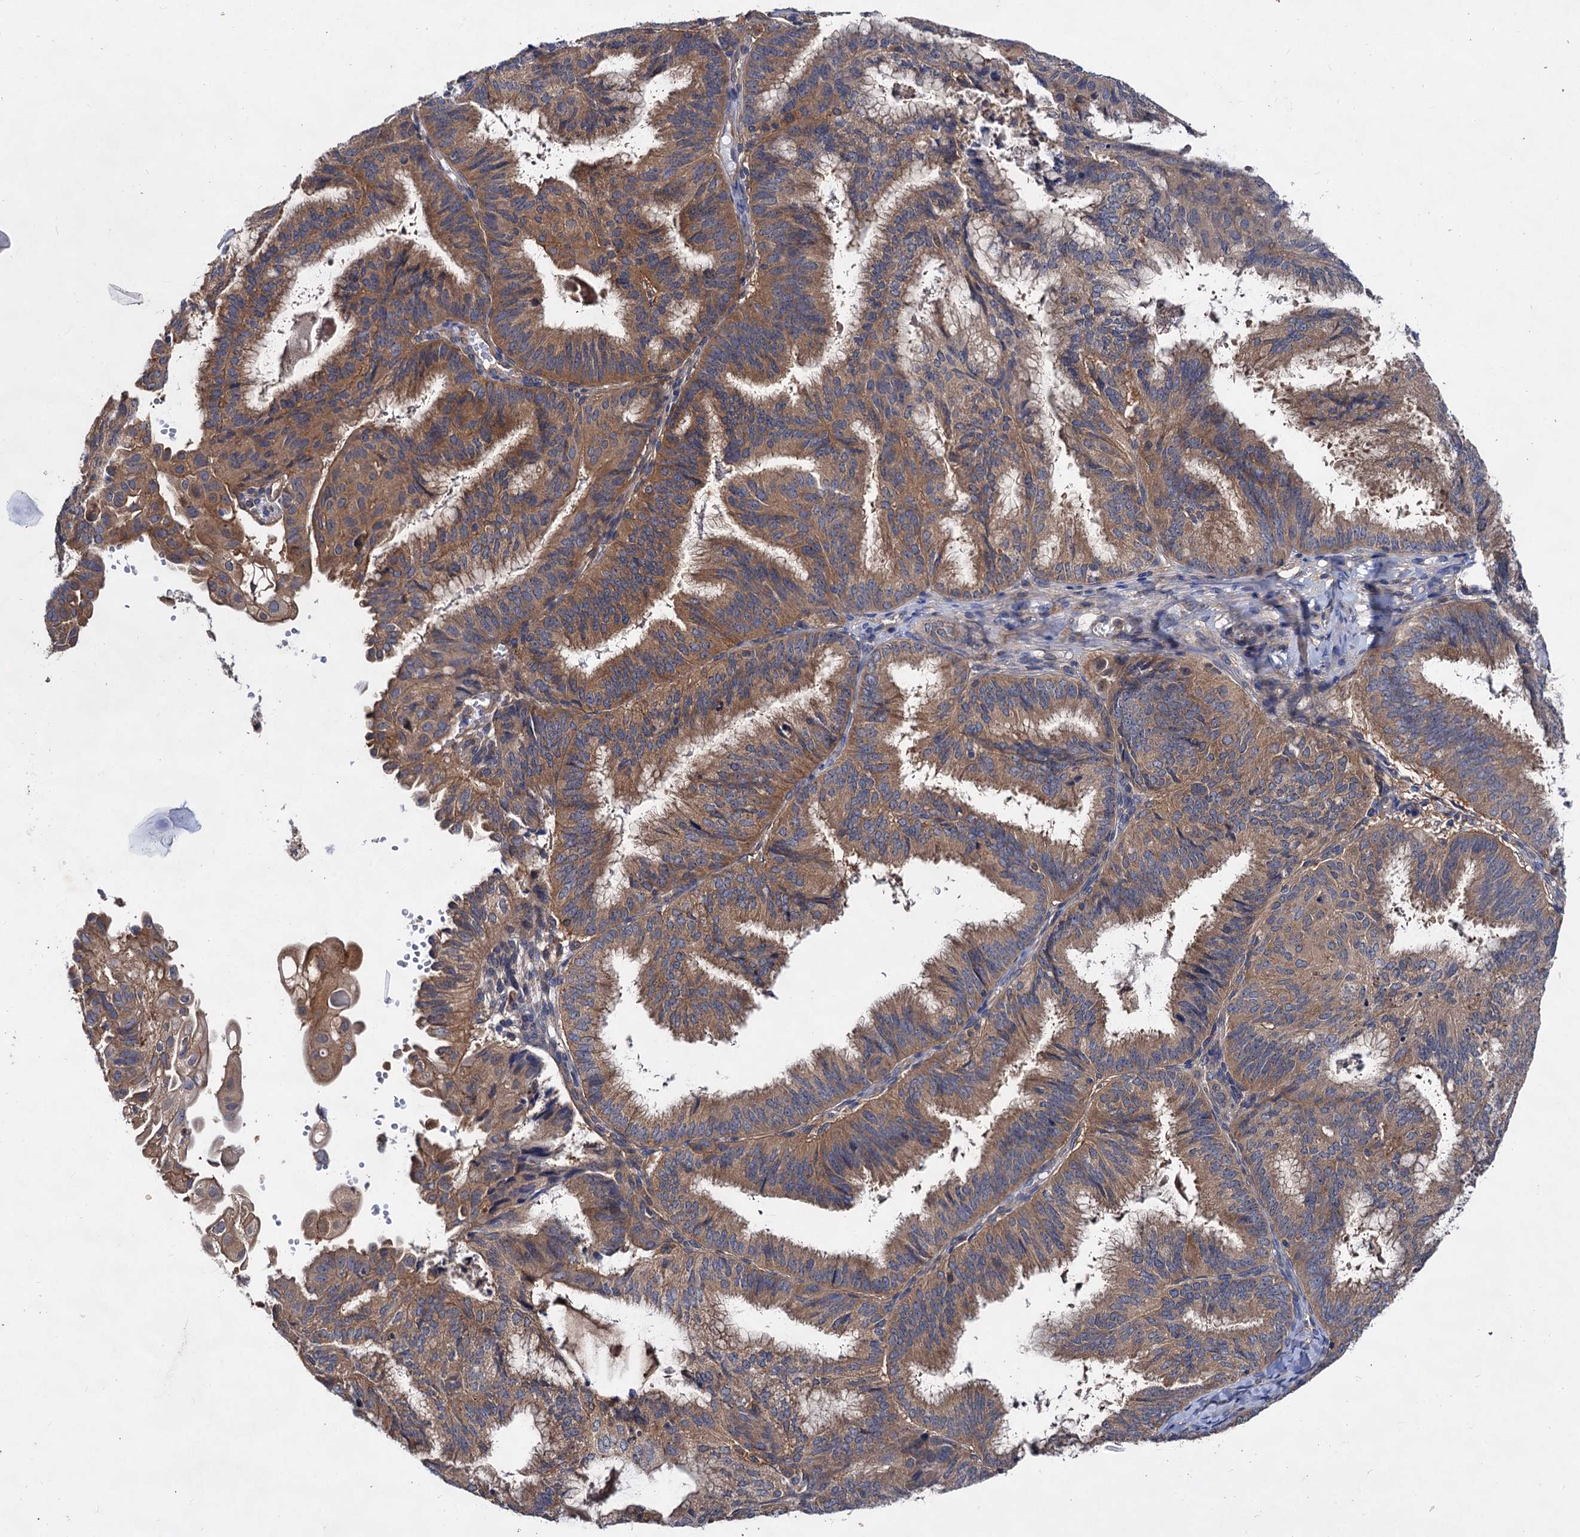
{"staining": {"intensity": "moderate", "quantity": "25%-75%", "location": "cytoplasmic/membranous"}, "tissue": "endometrial cancer", "cell_type": "Tumor cells", "image_type": "cancer", "snomed": [{"axis": "morphology", "description": "Adenocarcinoma, NOS"}, {"axis": "topography", "description": "Endometrium"}], "caption": "Immunohistochemistry (IHC) of human adenocarcinoma (endometrial) displays medium levels of moderate cytoplasmic/membranous staining in approximately 25%-75% of tumor cells. The staining was performed using DAB (3,3'-diaminobenzidine) to visualize the protein expression in brown, while the nuclei were stained in blue with hematoxylin (Magnification: 20x).", "gene": "VPS29", "patient": {"sex": "female", "age": 49}}